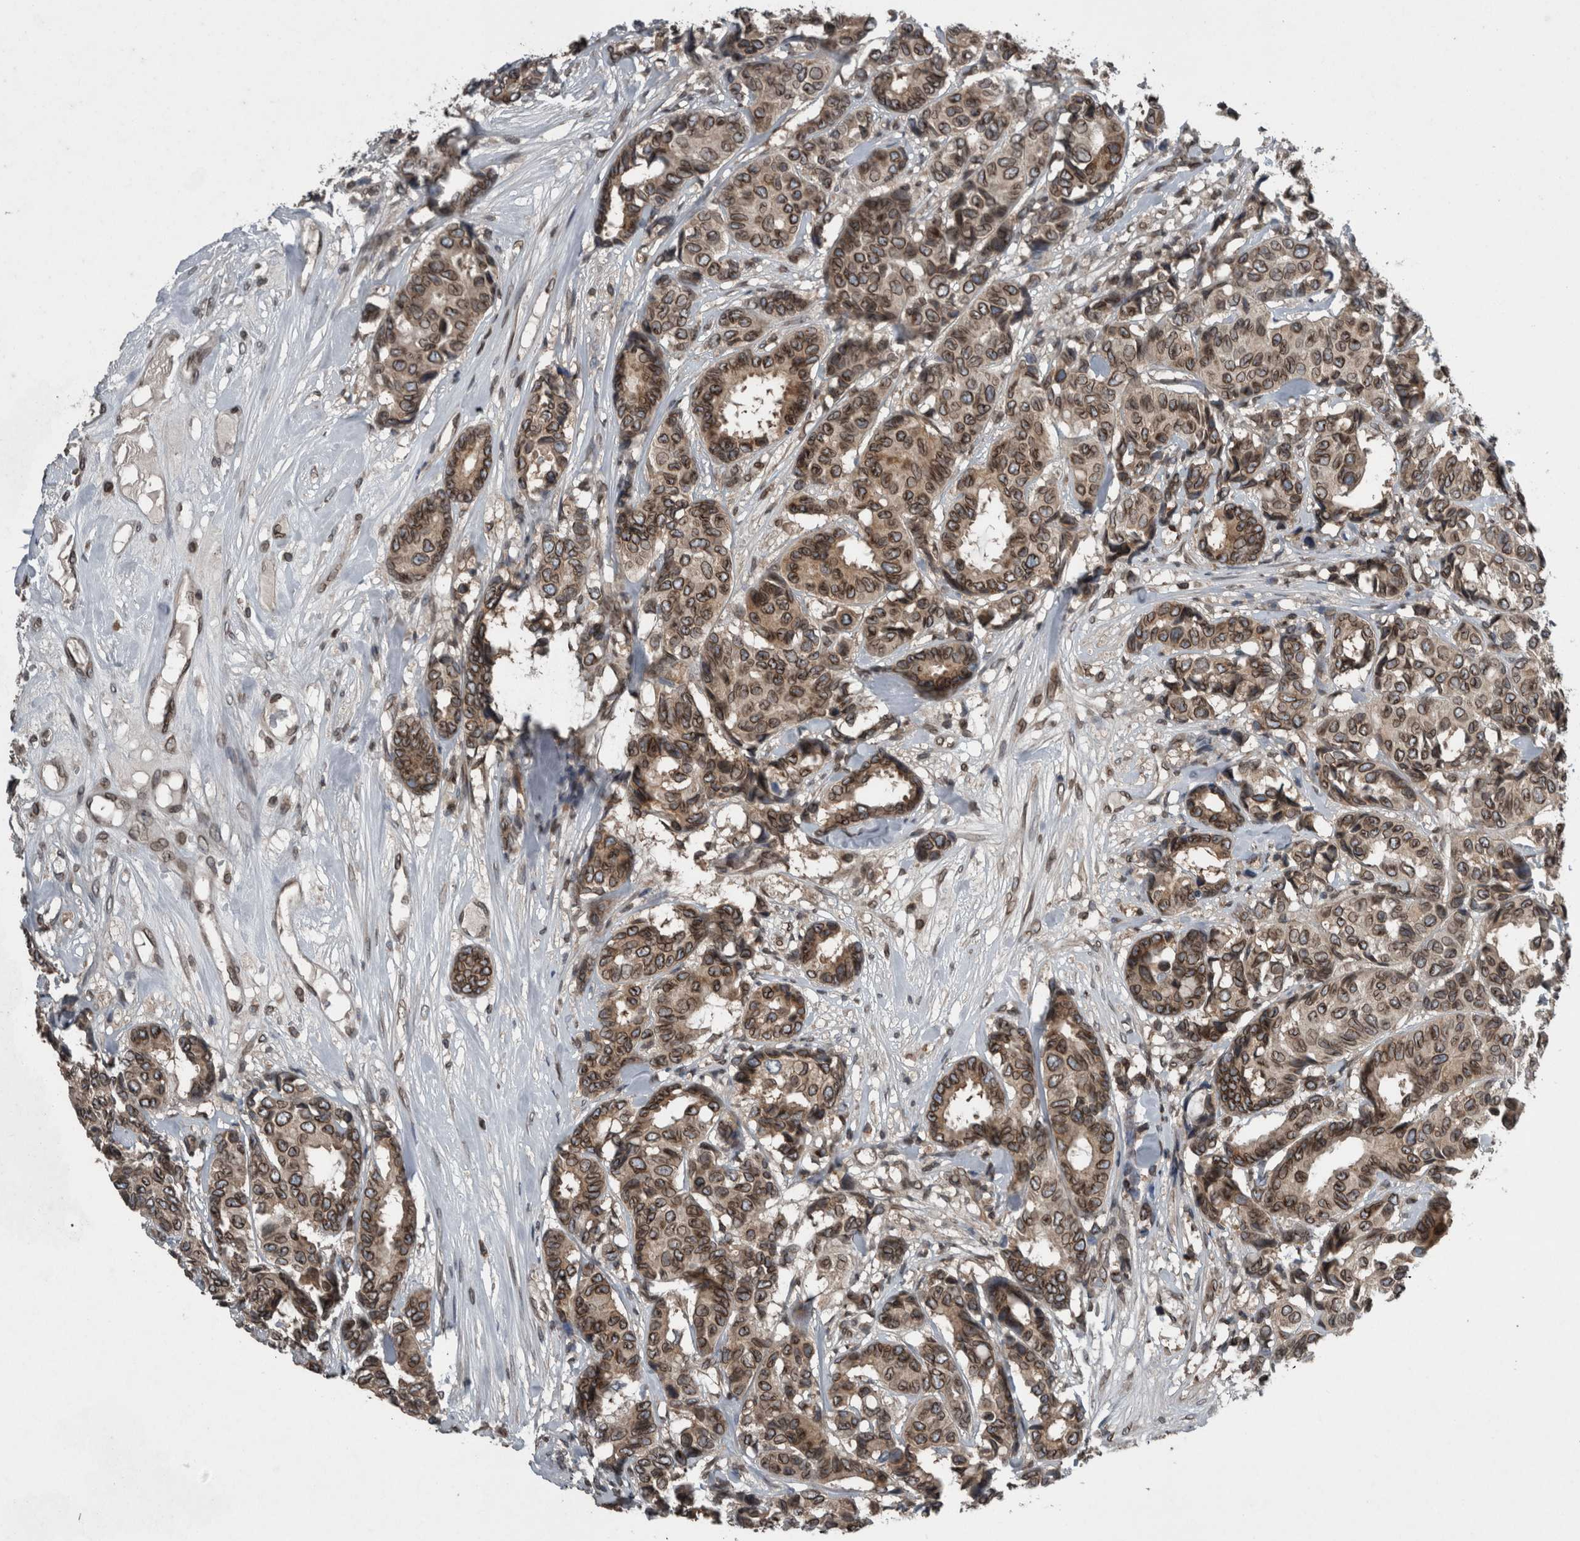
{"staining": {"intensity": "moderate", "quantity": ">75%", "location": "cytoplasmic/membranous,nuclear"}, "tissue": "breast cancer", "cell_type": "Tumor cells", "image_type": "cancer", "snomed": [{"axis": "morphology", "description": "Duct carcinoma"}, {"axis": "topography", "description": "Breast"}], "caption": "Breast cancer stained with a protein marker exhibits moderate staining in tumor cells.", "gene": "RANBP2", "patient": {"sex": "female", "age": 87}}